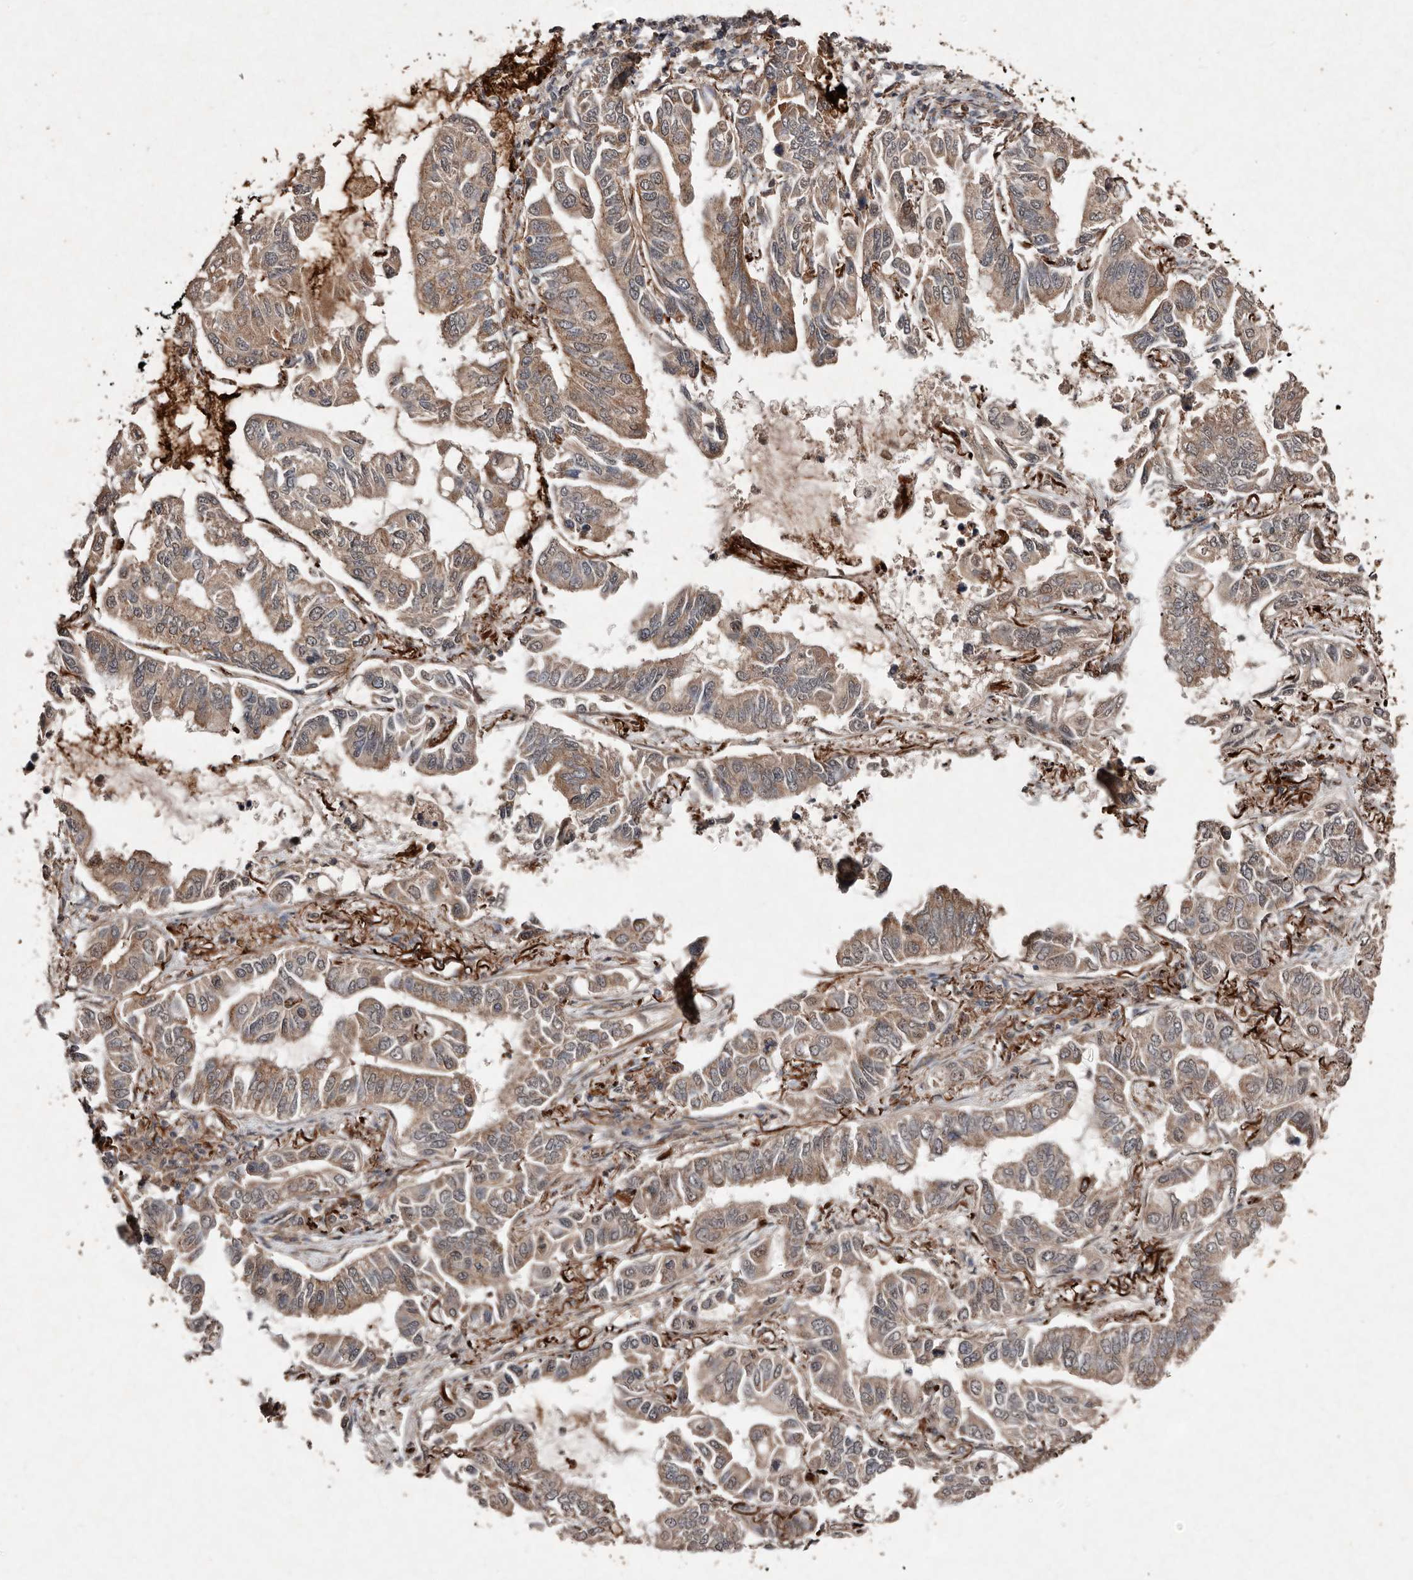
{"staining": {"intensity": "moderate", "quantity": ">75%", "location": "cytoplasmic/membranous"}, "tissue": "lung cancer", "cell_type": "Tumor cells", "image_type": "cancer", "snomed": [{"axis": "morphology", "description": "Adenocarcinoma, NOS"}, {"axis": "topography", "description": "Lung"}], "caption": "DAB immunohistochemical staining of human adenocarcinoma (lung) reveals moderate cytoplasmic/membranous protein staining in approximately >75% of tumor cells. (IHC, brightfield microscopy, high magnification).", "gene": "DIP2C", "patient": {"sex": "male", "age": 64}}